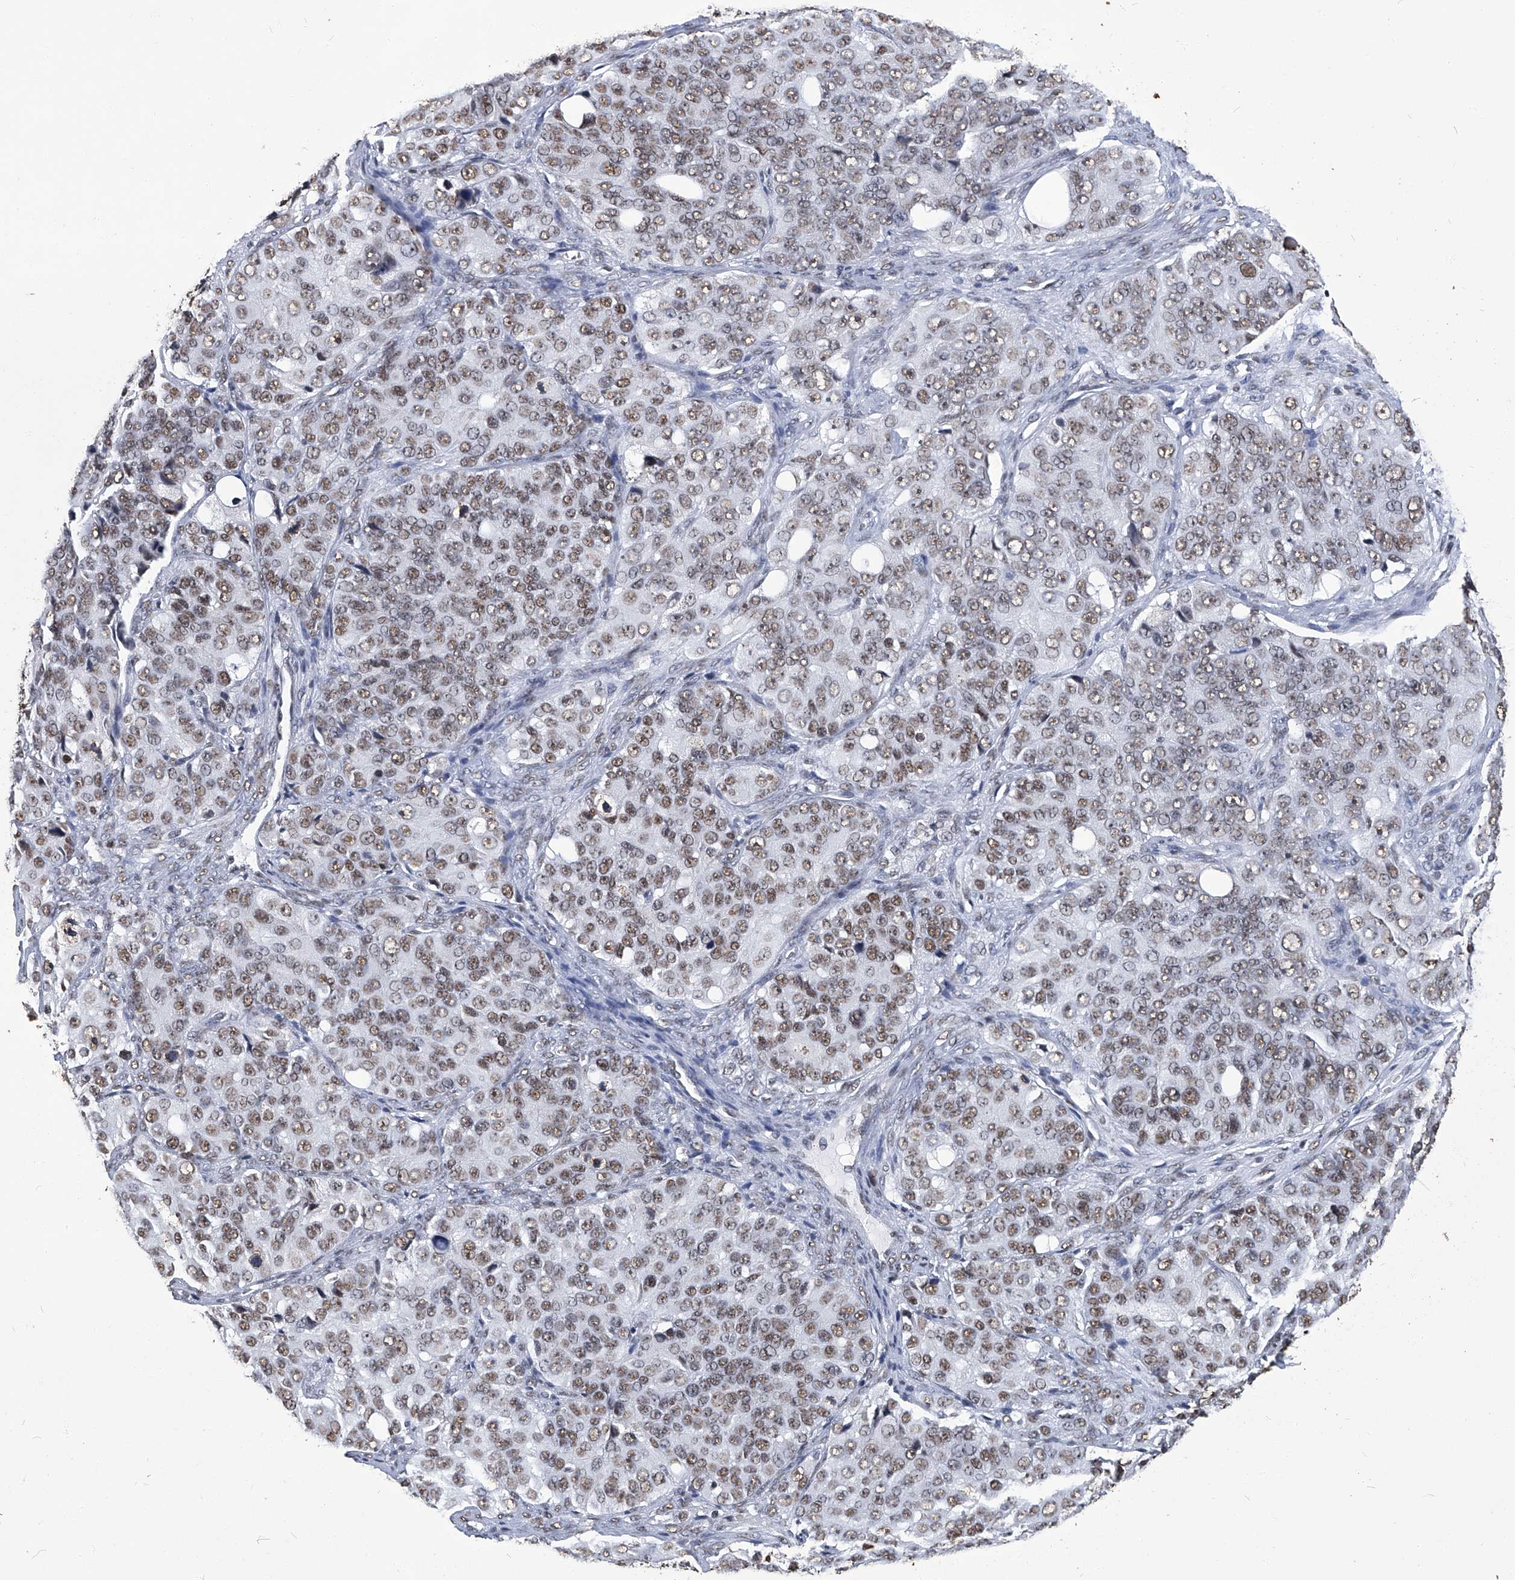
{"staining": {"intensity": "moderate", "quantity": ">75%", "location": "nuclear"}, "tissue": "ovarian cancer", "cell_type": "Tumor cells", "image_type": "cancer", "snomed": [{"axis": "morphology", "description": "Carcinoma, endometroid"}, {"axis": "topography", "description": "Ovary"}], "caption": "IHC histopathology image of human ovarian cancer (endometroid carcinoma) stained for a protein (brown), which shows medium levels of moderate nuclear staining in about >75% of tumor cells.", "gene": "HBP1", "patient": {"sex": "female", "age": 51}}